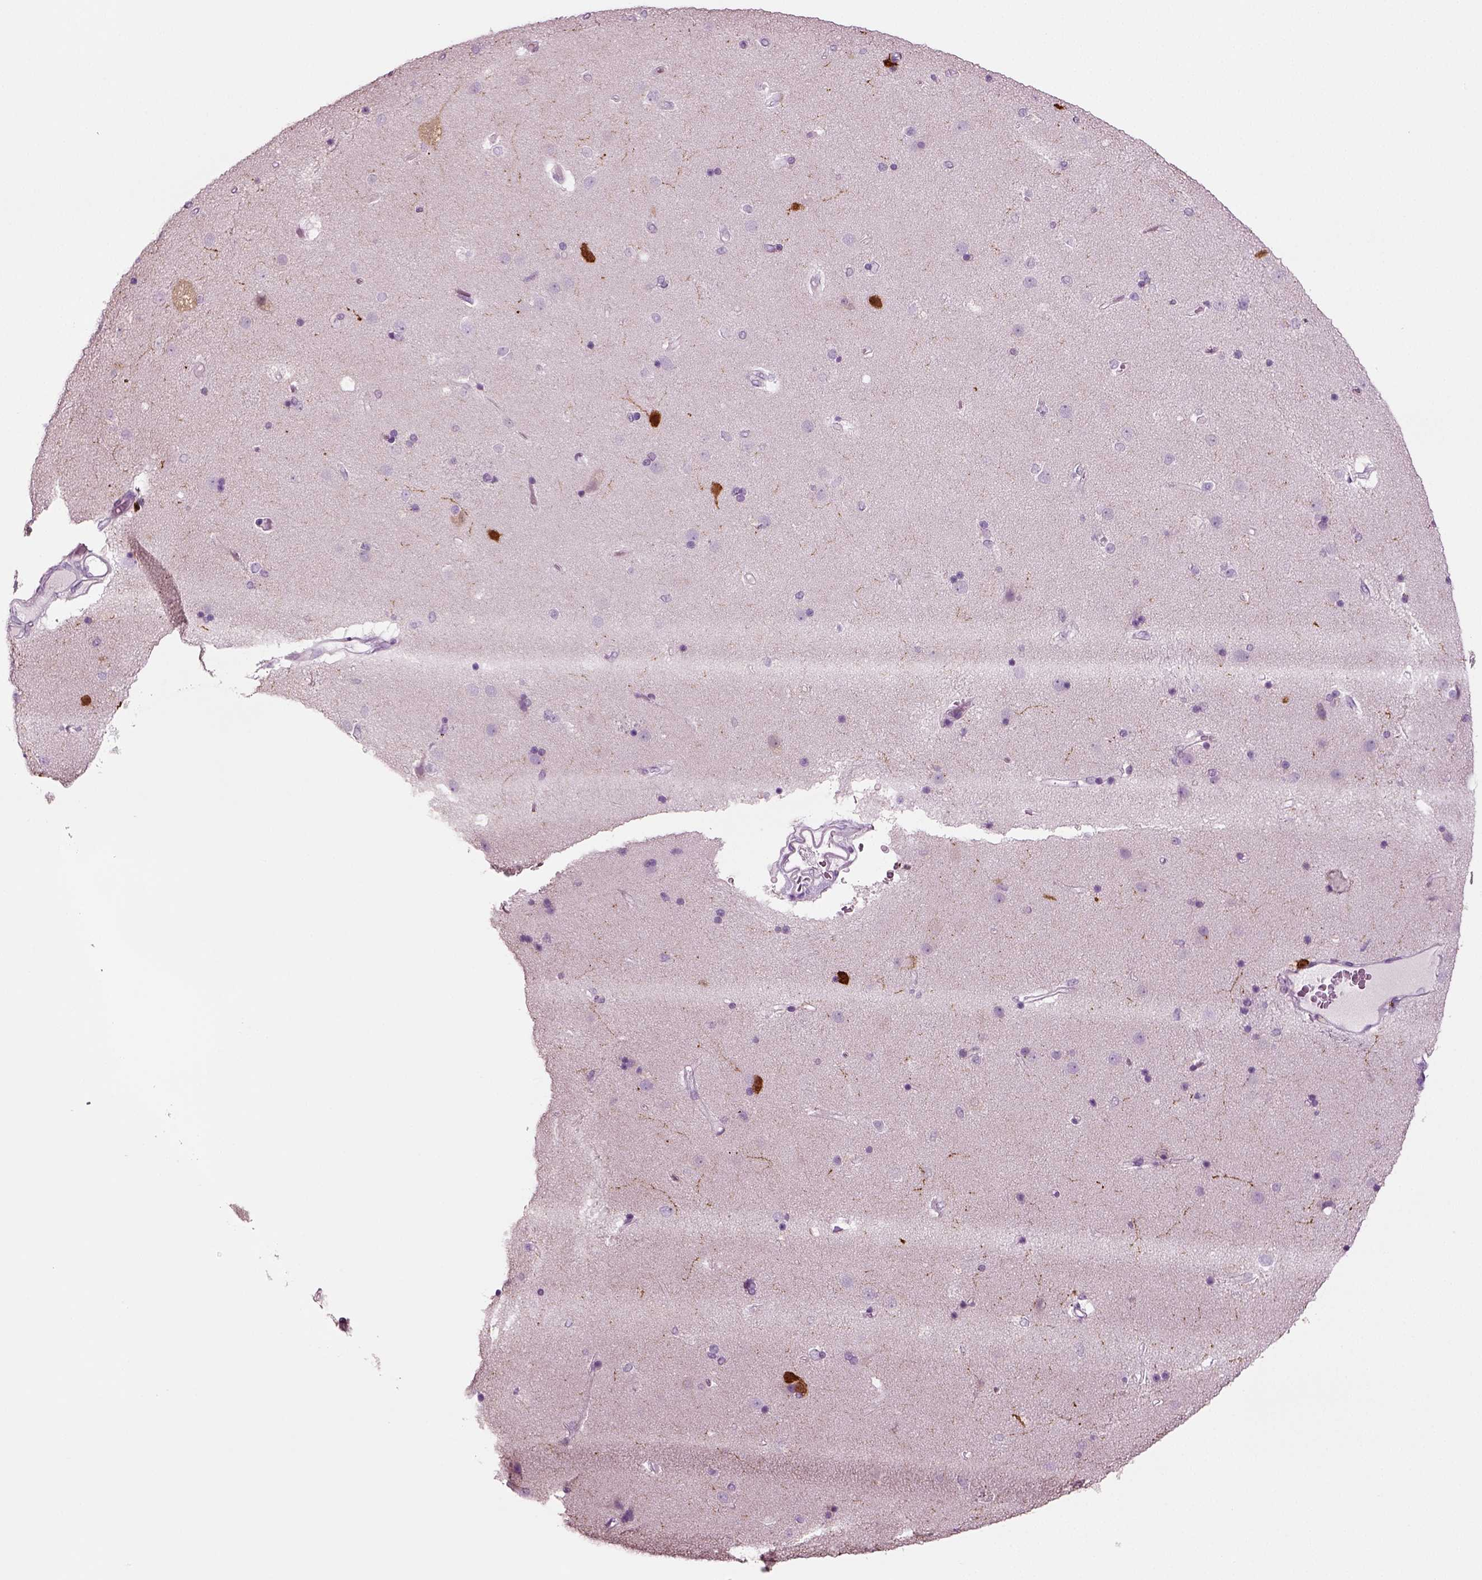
{"staining": {"intensity": "negative", "quantity": "none", "location": "none"}, "tissue": "caudate", "cell_type": "Glial cells", "image_type": "normal", "snomed": [{"axis": "morphology", "description": "Normal tissue, NOS"}, {"axis": "topography", "description": "Lateral ventricle wall"}], "caption": "IHC micrograph of normal caudate: caudate stained with DAB (3,3'-diaminobenzidine) exhibits no significant protein positivity in glial cells.", "gene": "CRABP1", "patient": {"sex": "female", "age": 71}}